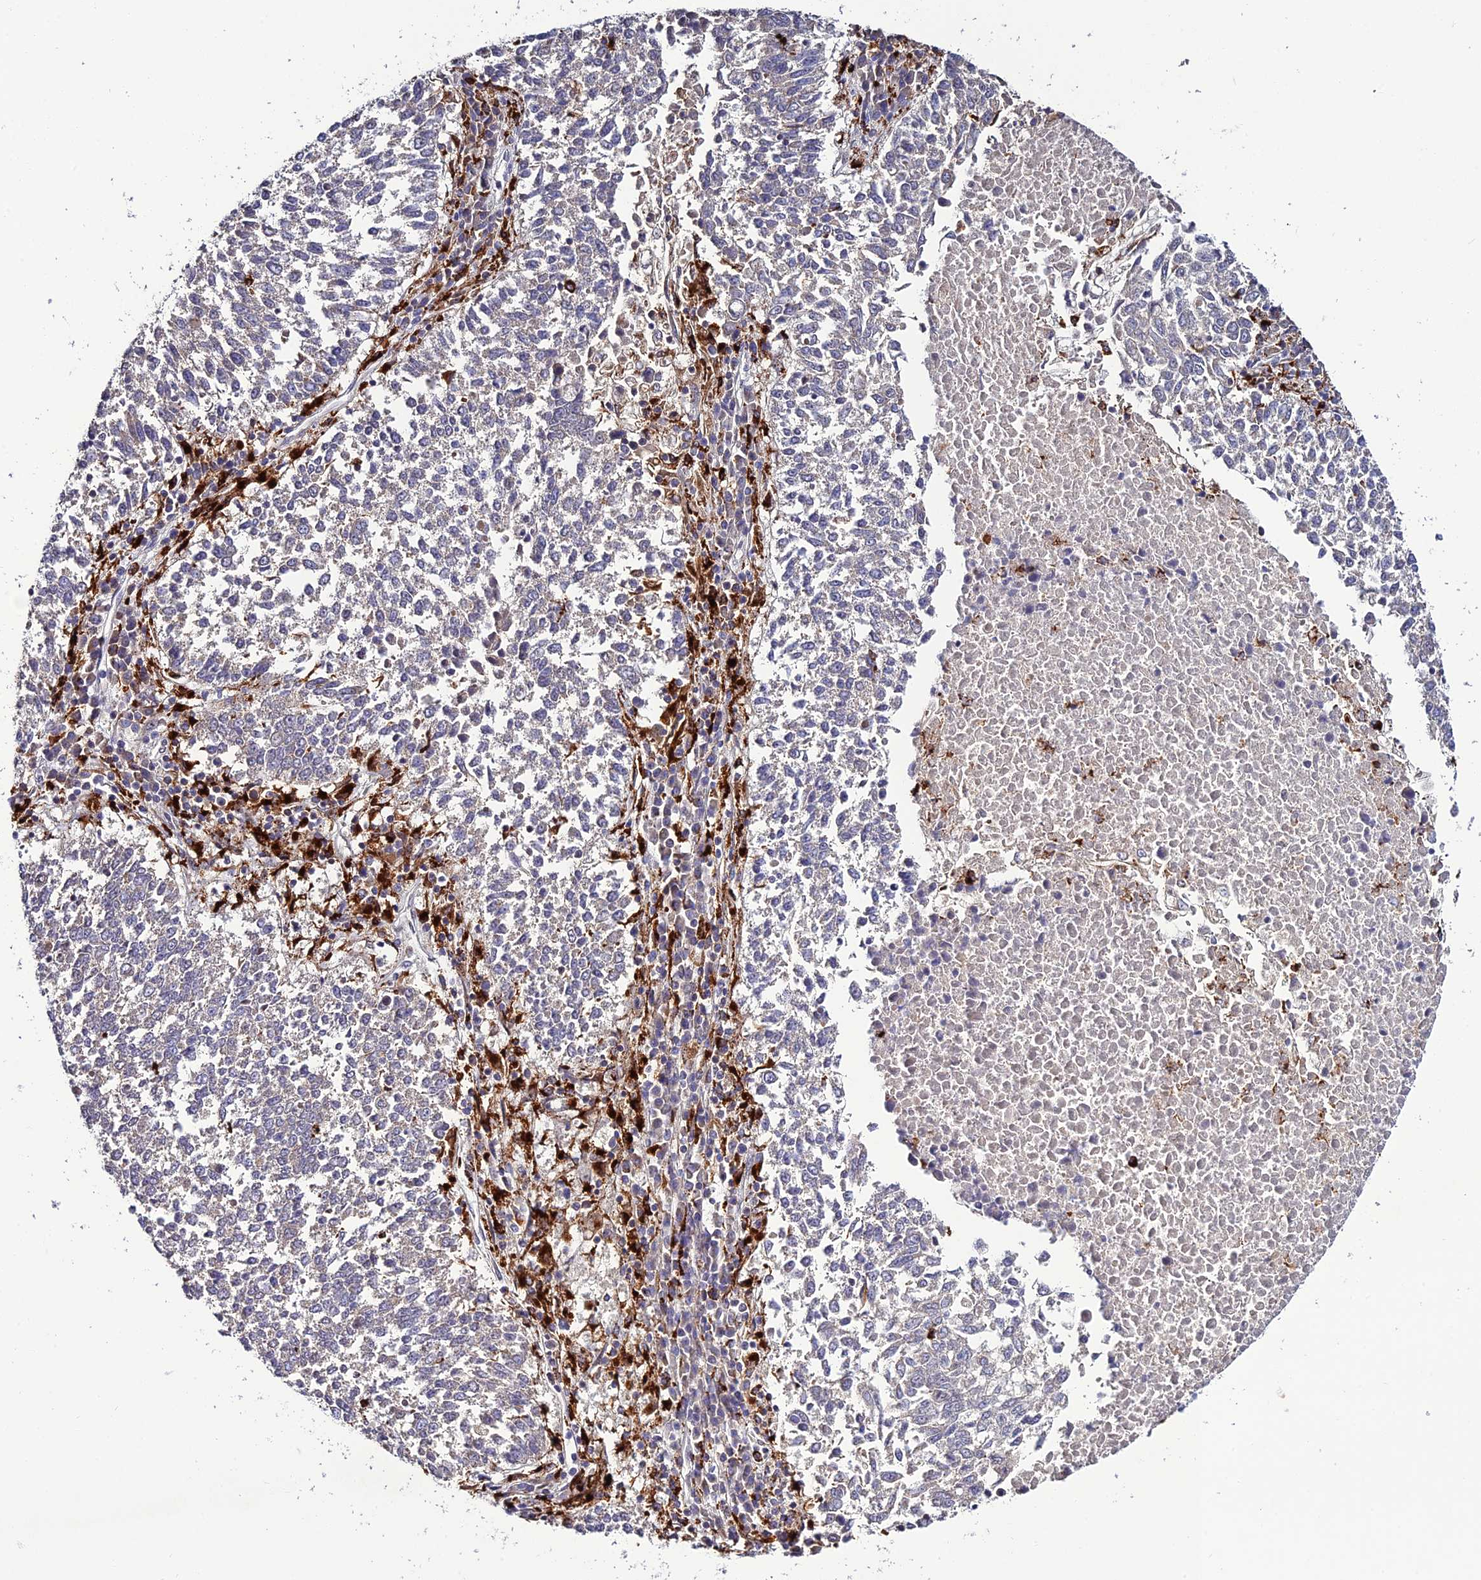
{"staining": {"intensity": "negative", "quantity": "none", "location": "none"}, "tissue": "lung cancer", "cell_type": "Tumor cells", "image_type": "cancer", "snomed": [{"axis": "morphology", "description": "Squamous cell carcinoma, NOS"}, {"axis": "topography", "description": "Lung"}], "caption": "High power microscopy photomicrograph of an immunohistochemistry (IHC) image of lung cancer, revealing no significant positivity in tumor cells.", "gene": "HIC1", "patient": {"sex": "male", "age": 73}}